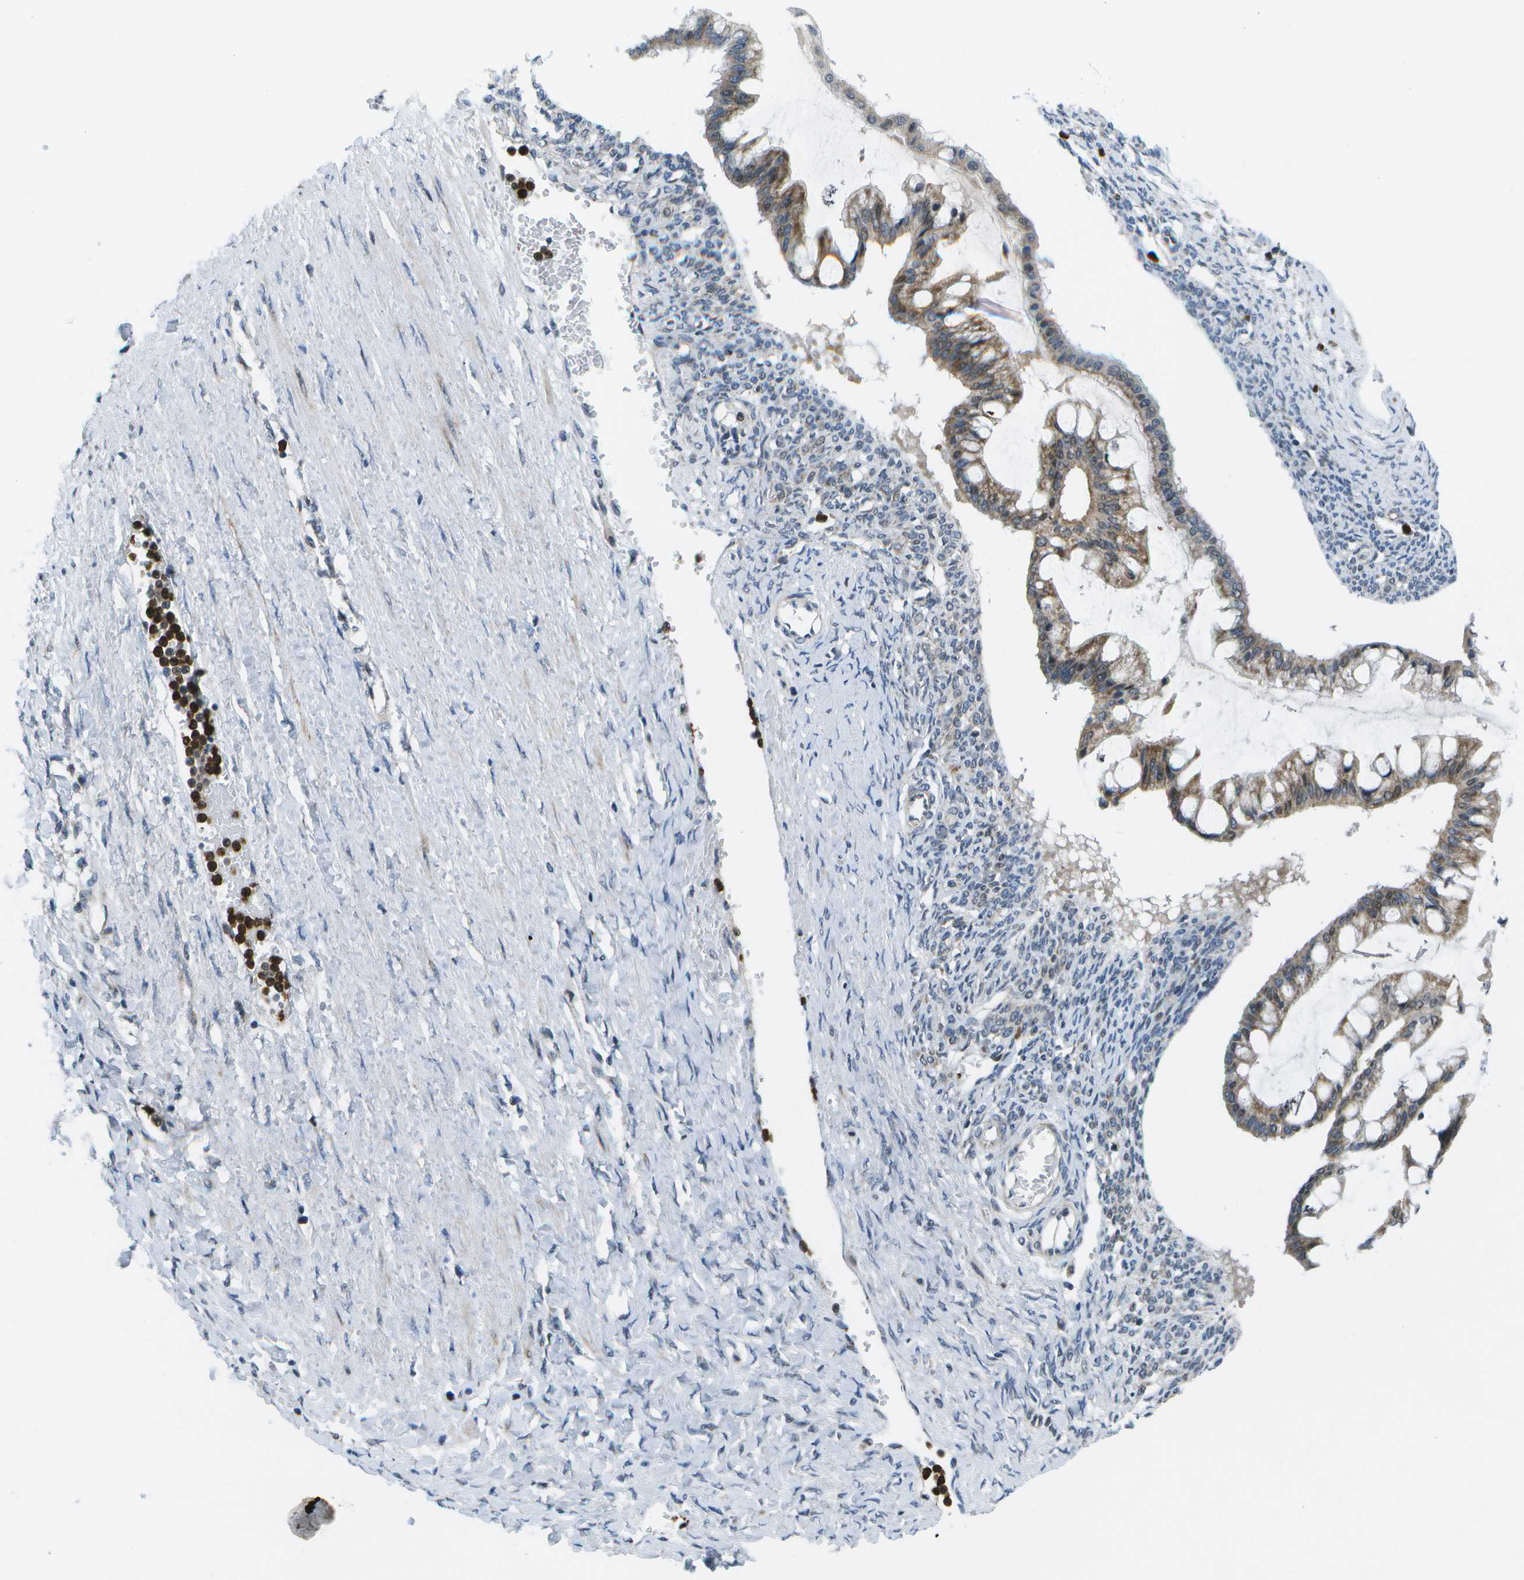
{"staining": {"intensity": "moderate", "quantity": ">75%", "location": "cytoplasmic/membranous"}, "tissue": "ovarian cancer", "cell_type": "Tumor cells", "image_type": "cancer", "snomed": [{"axis": "morphology", "description": "Cystadenocarcinoma, mucinous, NOS"}, {"axis": "topography", "description": "Ovary"}], "caption": "Ovarian cancer (mucinous cystadenocarcinoma) stained for a protein (brown) displays moderate cytoplasmic/membranous positive staining in approximately >75% of tumor cells.", "gene": "GALNT15", "patient": {"sex": "female", "age": 73}}